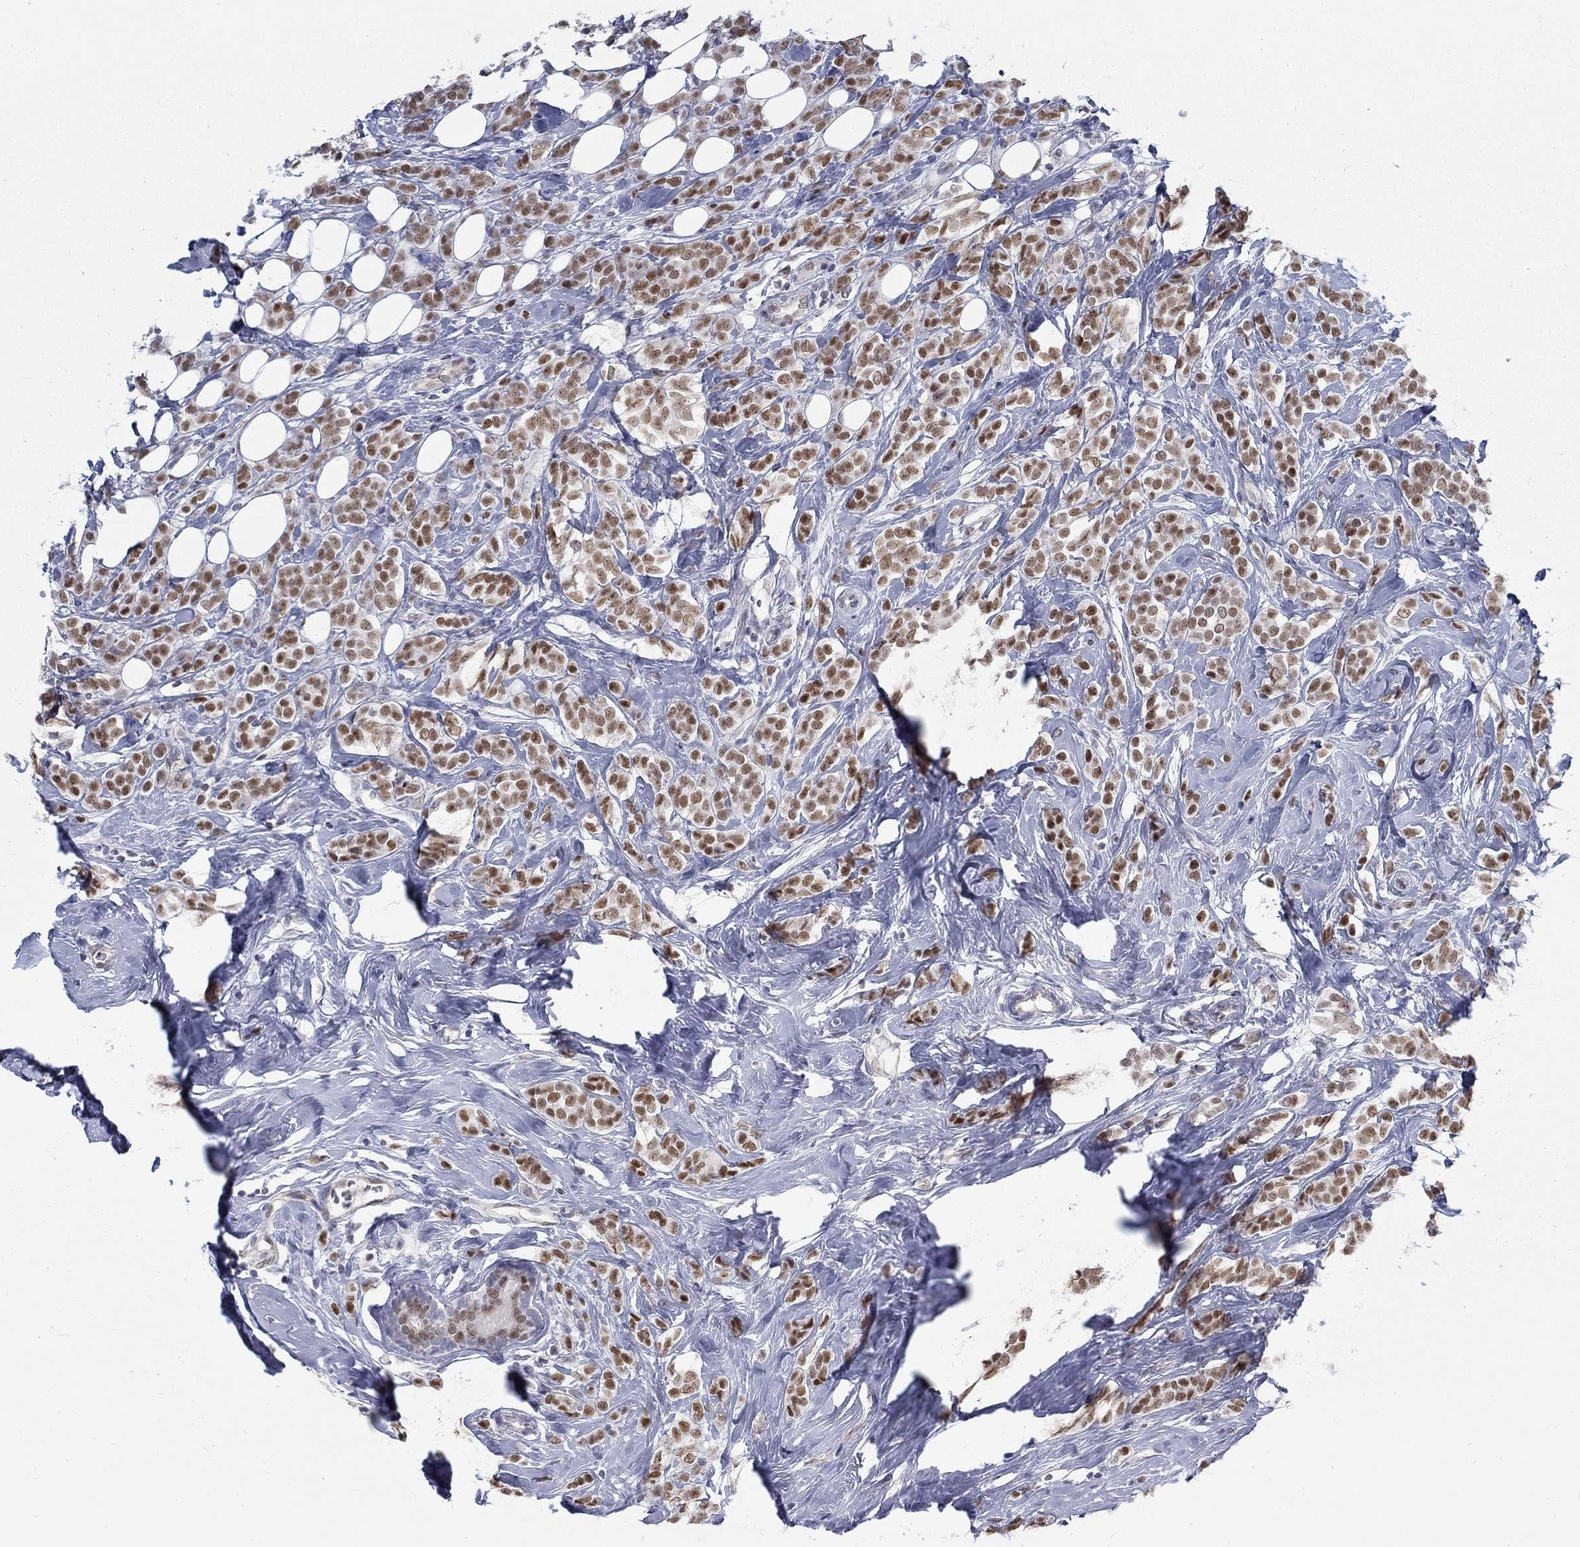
{"staining": {"intensity": "strong", "quantity": "25%-75%", "location": "nuclear"}, "tissue": "breast cancer", "cell_type": "Tumor cells", "image_type": "cancer", "snomed": [{"axis": "morphology", "description": "Lobular carcinoma"}, {"axis": "topography", "description": "Breast"}], "caption": "An immunohistochemistry (IHC) histopathology image of neoplastic tissue is shown. Protein staining in brown highlights strong nuclear positivity in breast lobular carcinoma within tumor cells. (Stains: DAB (3,3'-diaminobenzidine) in brown, nuclei in blue, Microscopy: brightfield microscopy at high magnification).", "gene": "GCFC2", "patient": {"sex": "female", "age": 49}}